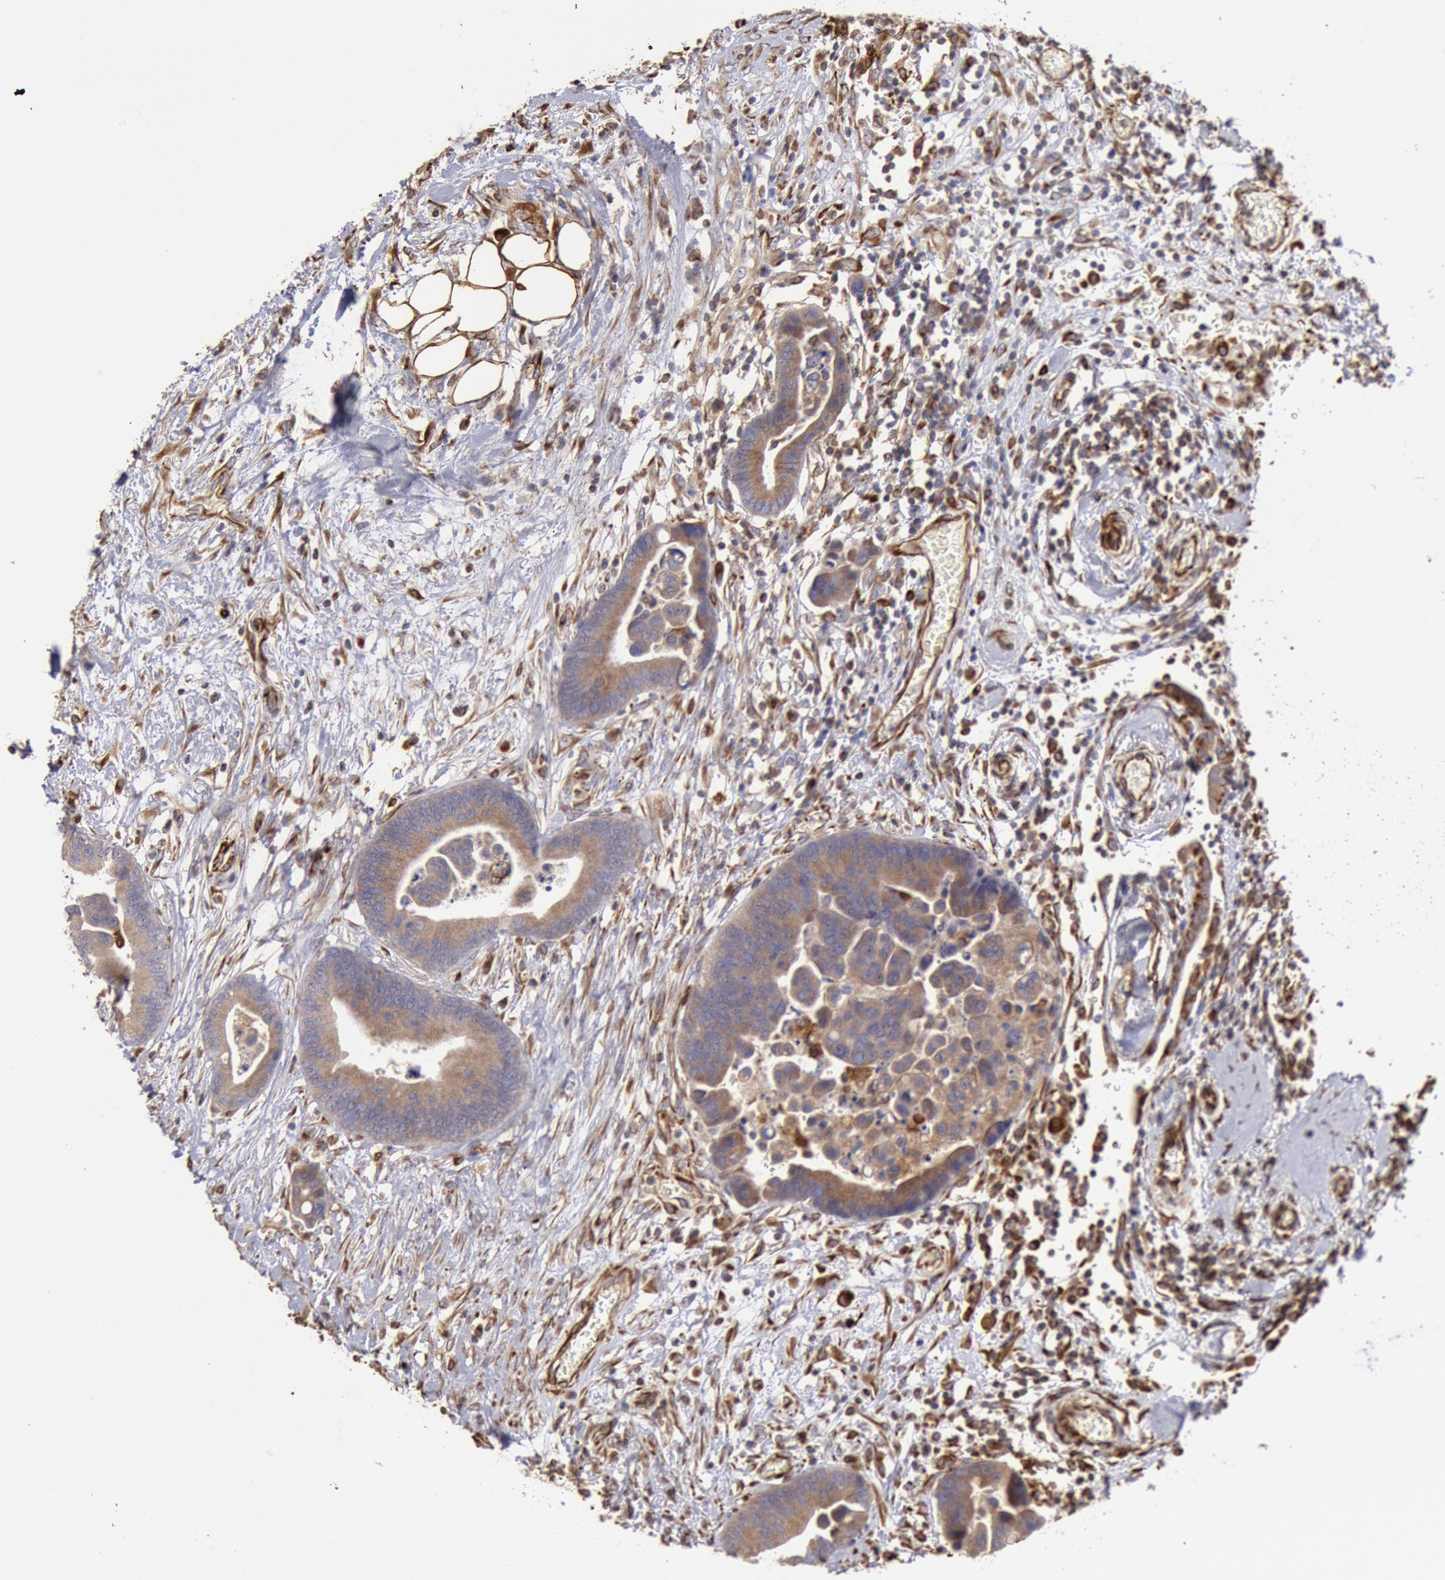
{"staining": {"intensity": "weak", "quantity": ">75%", "location": "cytoplasmic/membranous"}, "tissue": "colorectal cancer", "cell_type": "Tumor cells", "image_type": "cancer", "snomed": [{"axis": "morphology", "description": "Adenocarcinoma, NOS"}, {"axis": "topography", "description": "Colon"}], "caption": "Human colorectal adenocarcinoma stained with a brown dye displays weak cytoplasmic/membranous positive positivity in approximately >75% of tumor cells.", "gene": "RNF139", "patient": {"sex": "male", "age": 82}}